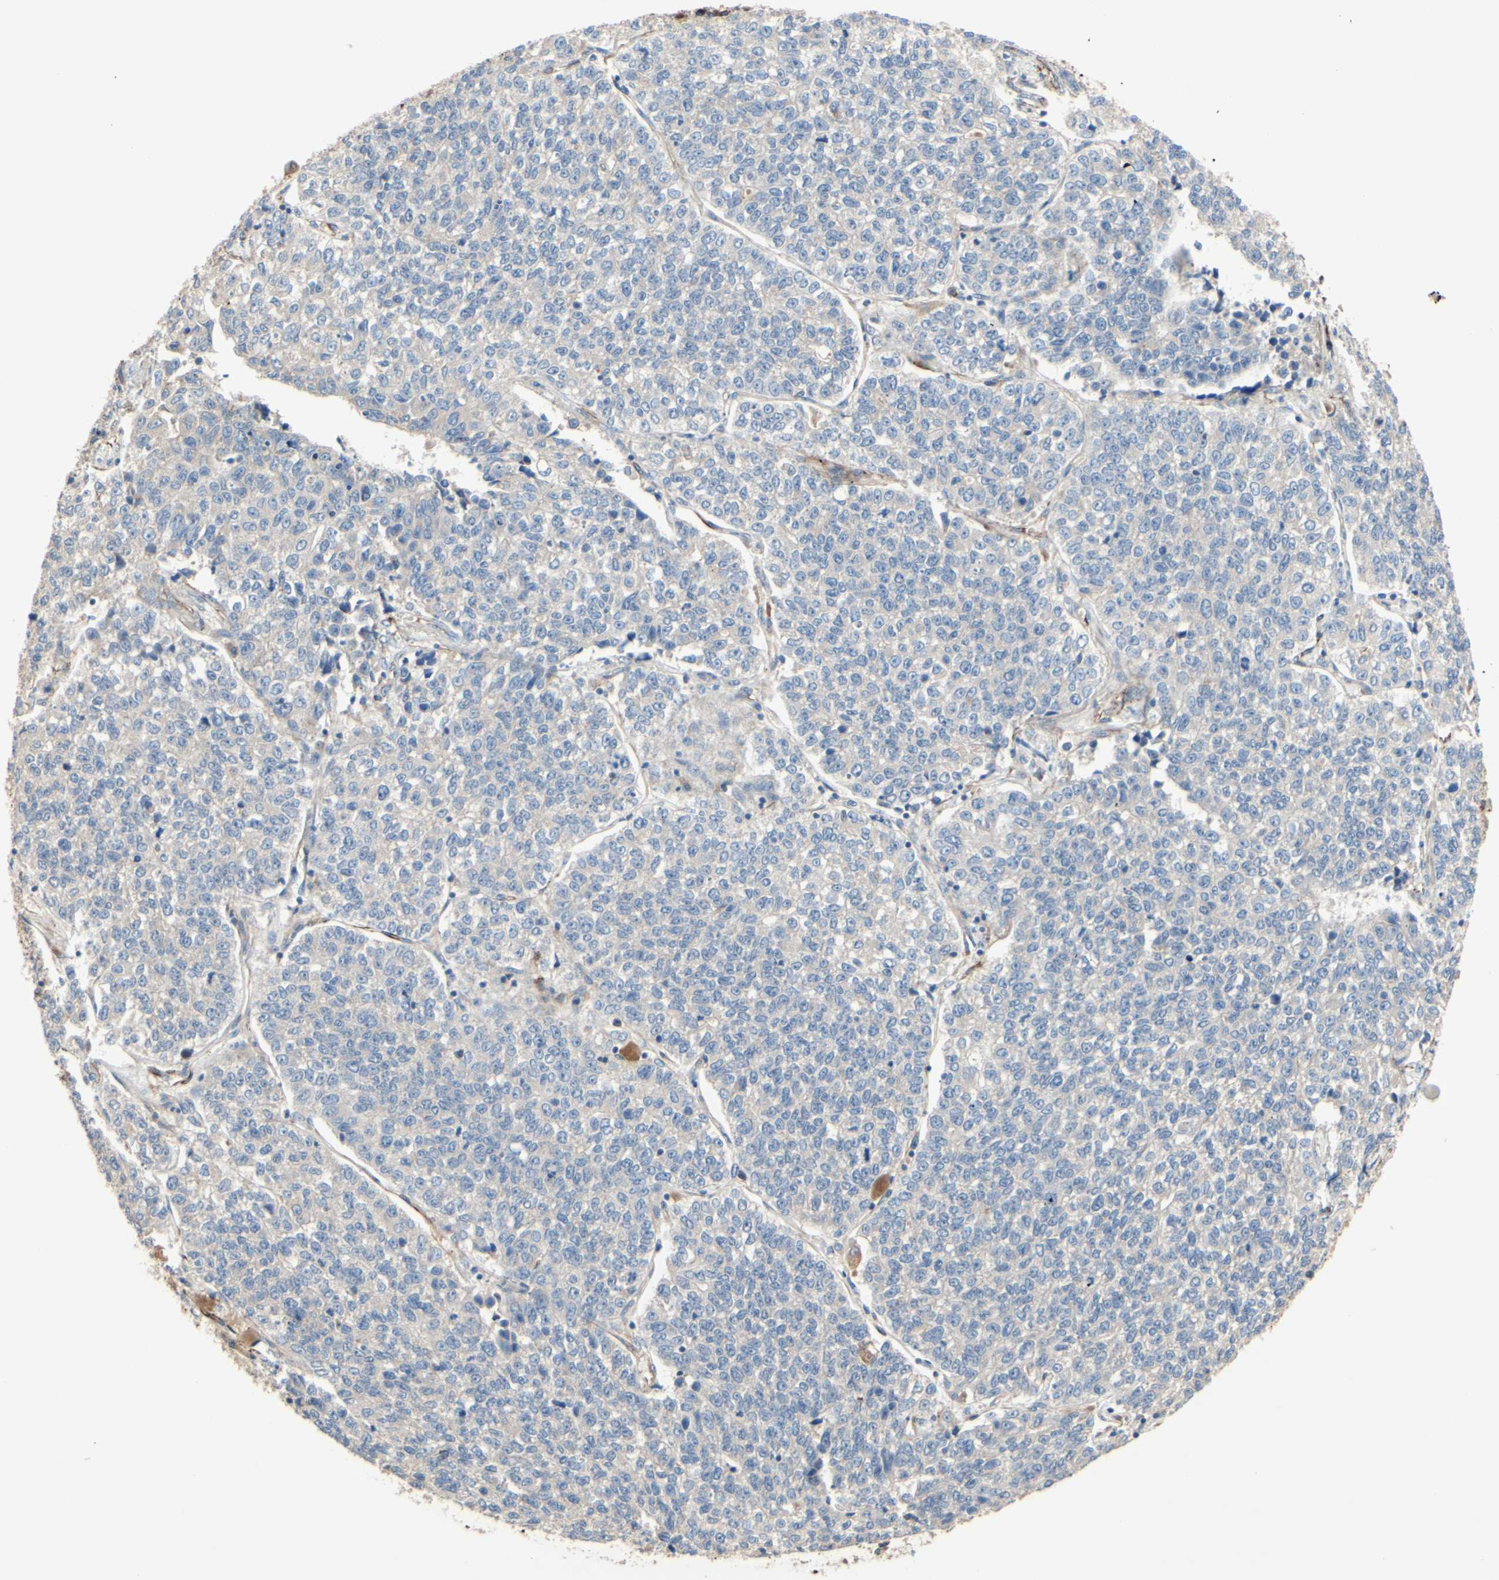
{"staining": {"intensity": "weak", "quantity": "<25%", "location": "cytoplasmic/membranous"}, "tissue": "lung cancer", "cell_type": "Tumor cells", "image_type": "cancer", "snomed": [{"axis": "morphology", "description": "Adenocarcinoma, NOS"}, {"axis": "topography", "description": "Lung"}], "caption": "The image exhibits no staining of tumor cells in adenocarcinoma (lung).", "gene": "TRAF2", "patient": {"sex": "male", "age": 49}}